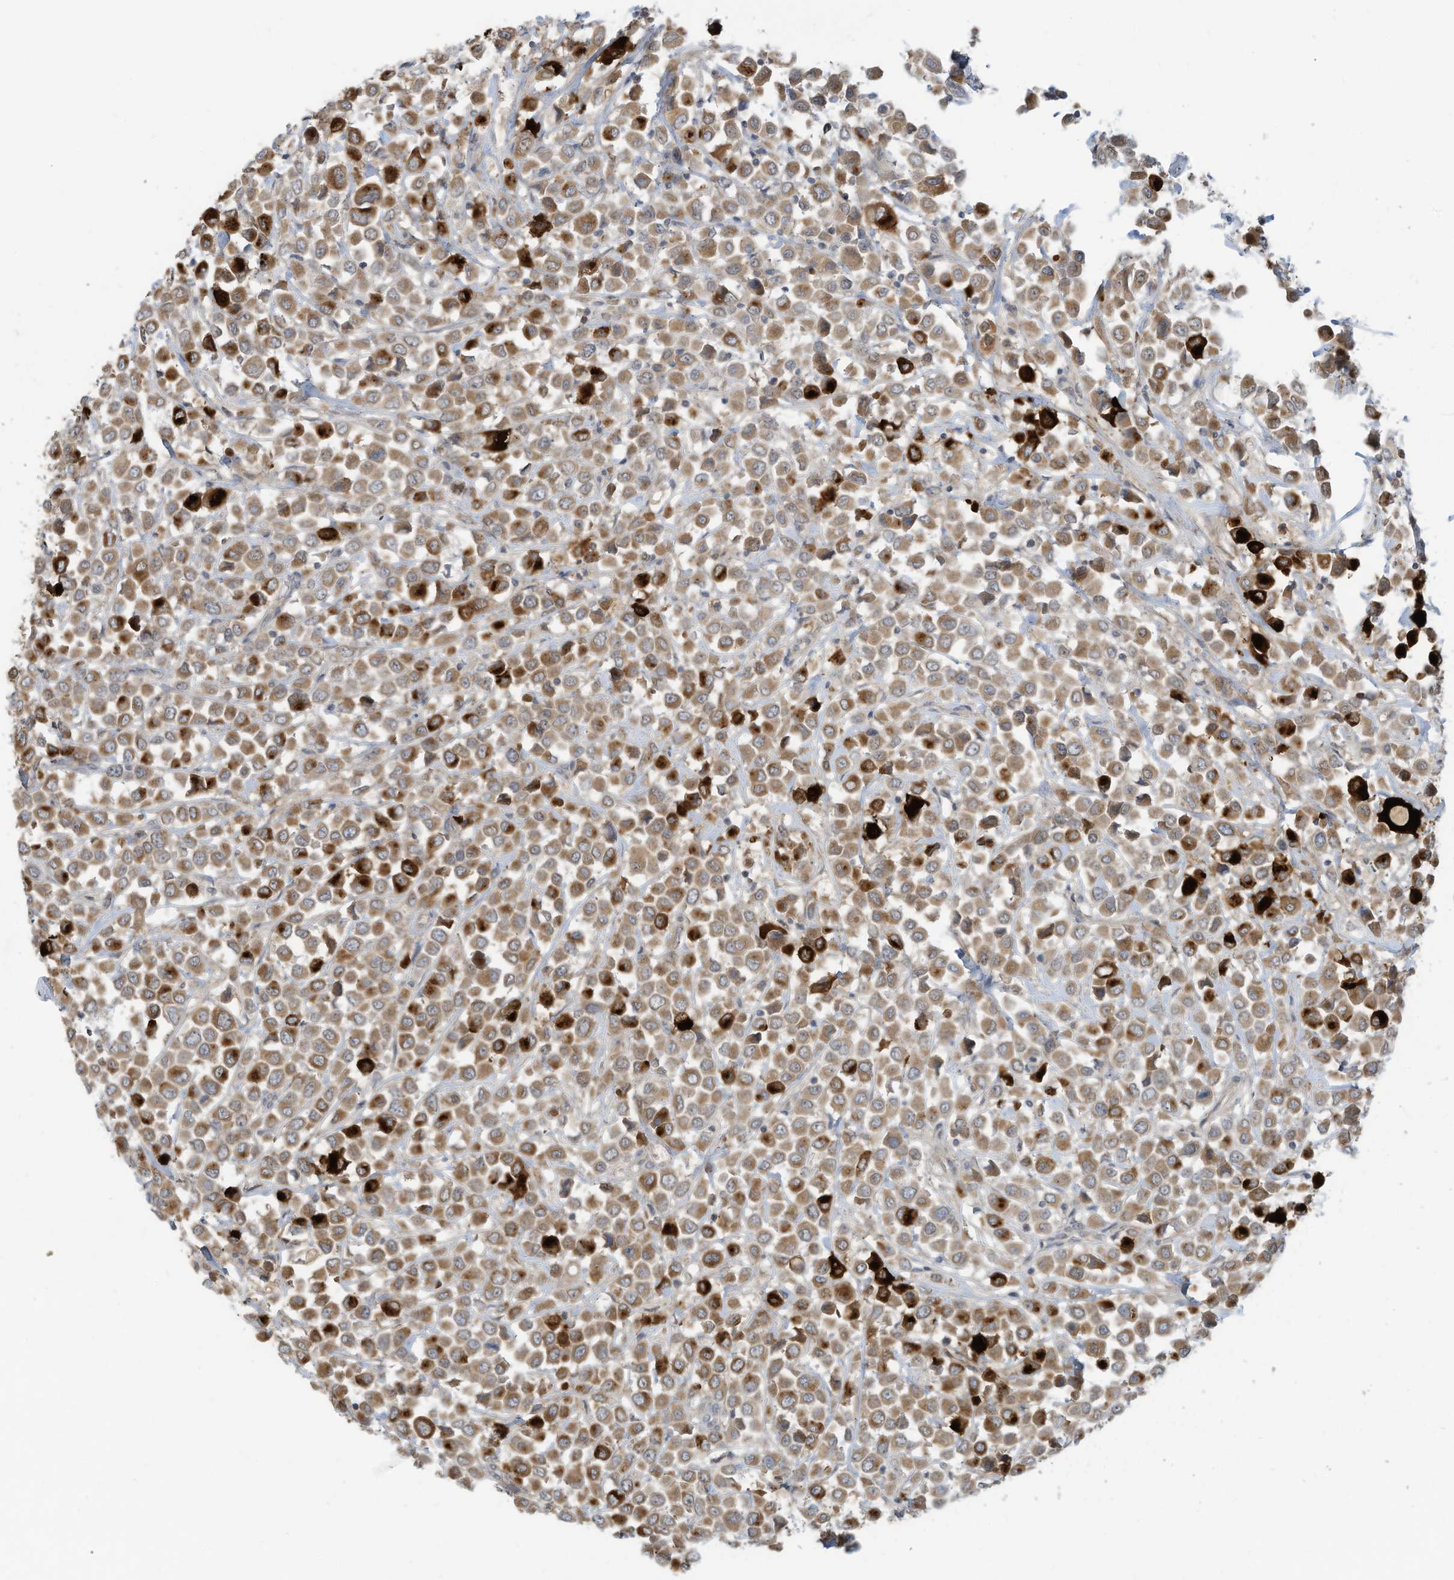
{"staining": {"intensity": "strong", "quantity": ">75%", "location": "cytoplasmic/membranous"}, "tissue": "breast cancer", "cell_type": "Tumor cells", "image_type": "cancer", "snomed": [{"axis": "morphology", "description": "Duct carcinoma"}, {"axis": "topography", "description": "Breast"}], "caption": "High-magnification brightfield microscopy of breast cancer (infiltrating ductal carcinoma) stained with DAB (brown) and counterstained with hematoxylin (blue). tumor cells exhibit strong cytoplasmic/membranous positivity is present in approximately>75% of cells.", "gene": "SCGB1D2", "patient": {"sex": "female", "age": 61}}